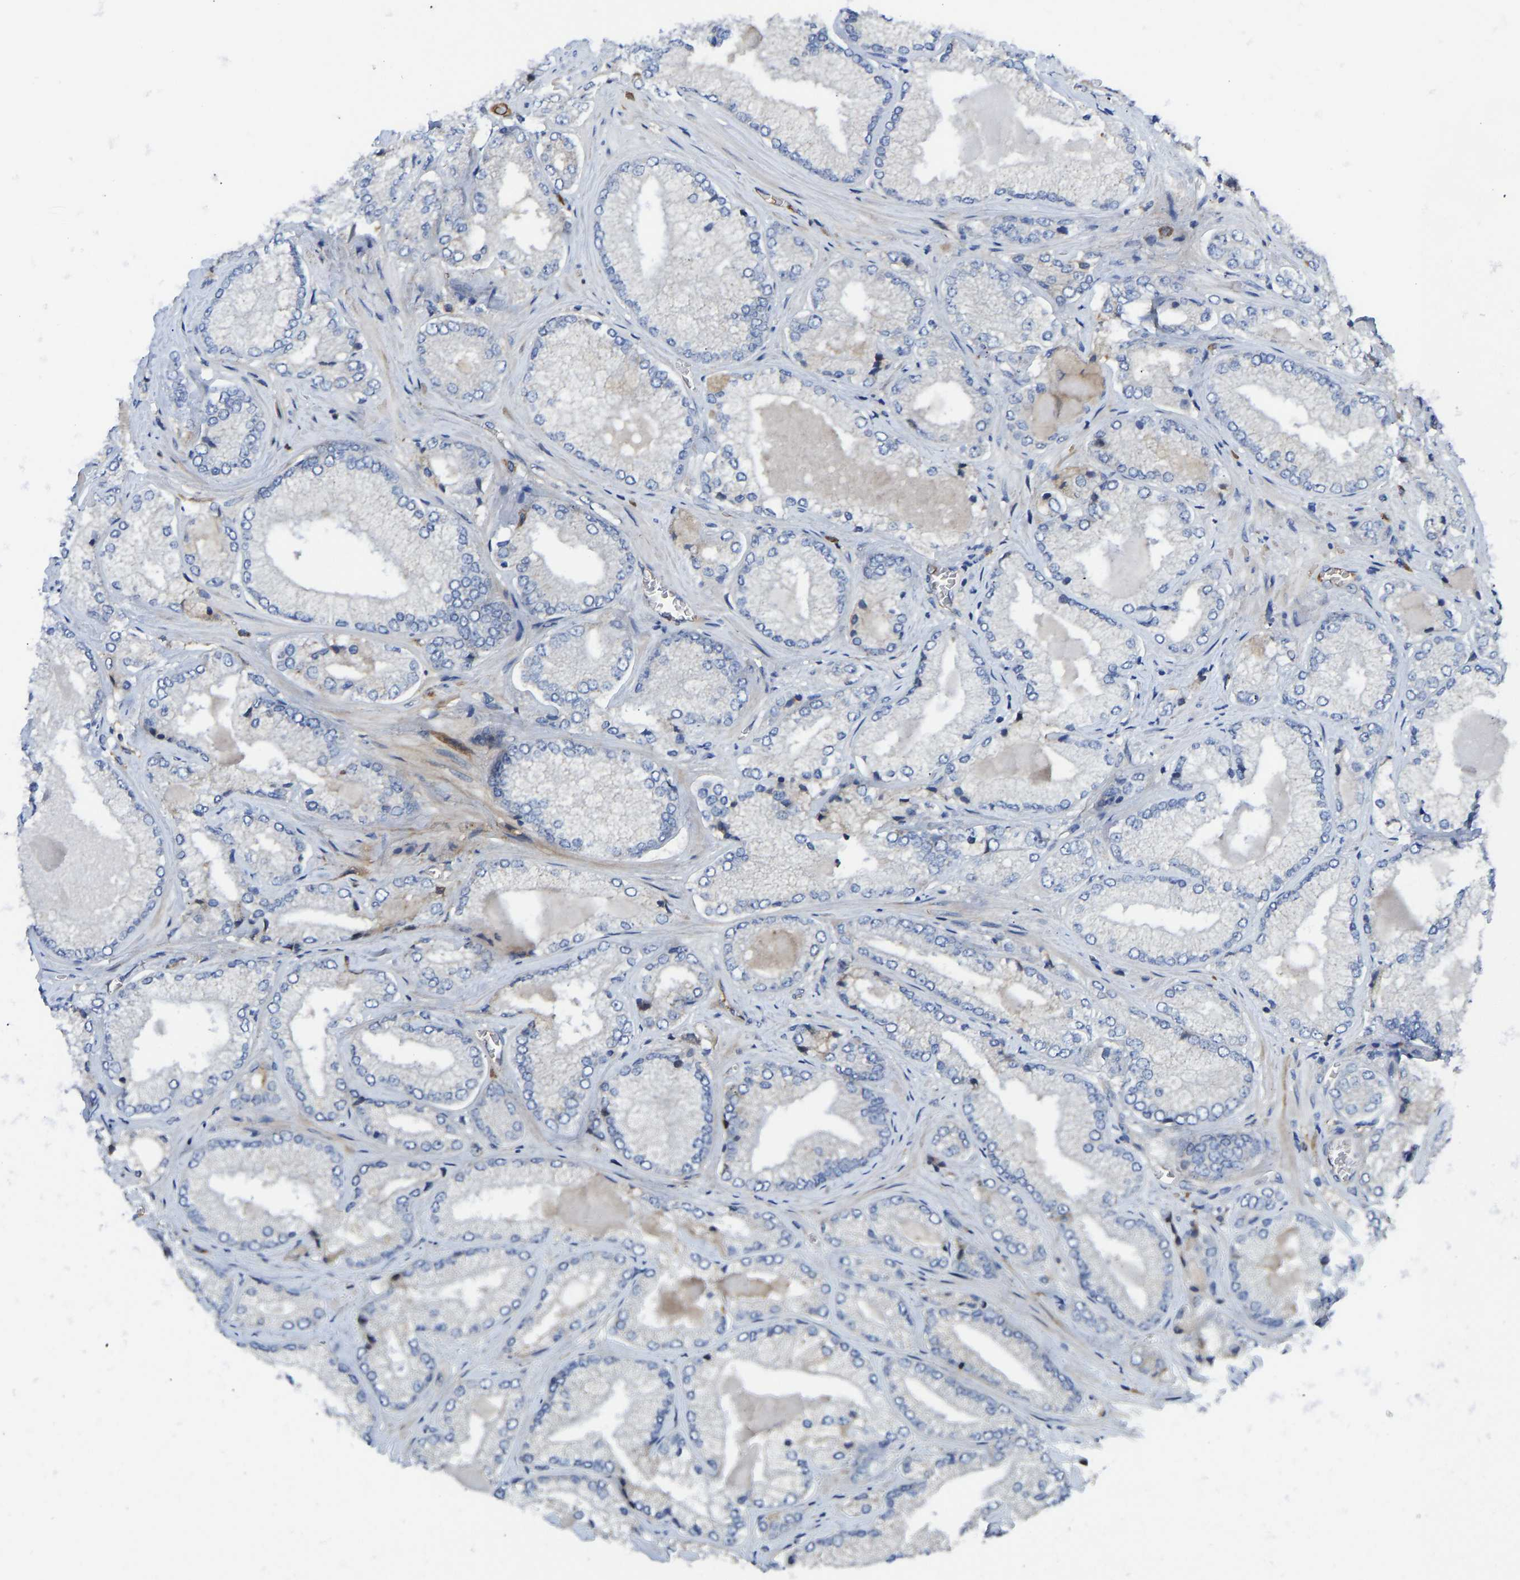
{"staining": {"intensity": "negative", "quantity": "none", "location": "none"}, "tissue": "prostate cancer", "cell_type": "Tumor cells", "image_type": "cancer", "snomed": [{"axis": "morphology", "description": "Adenocarcinoma, Low grade"}, {"axis": "topography", "description": "Prostate"}], "caption": "Photomicrograph shows no protein staining in tumor cells of prostate low-grade adenocarcinoma tissue.", "gene": "VCPKMT", "patient": {"sex": "male", "age": 65}}